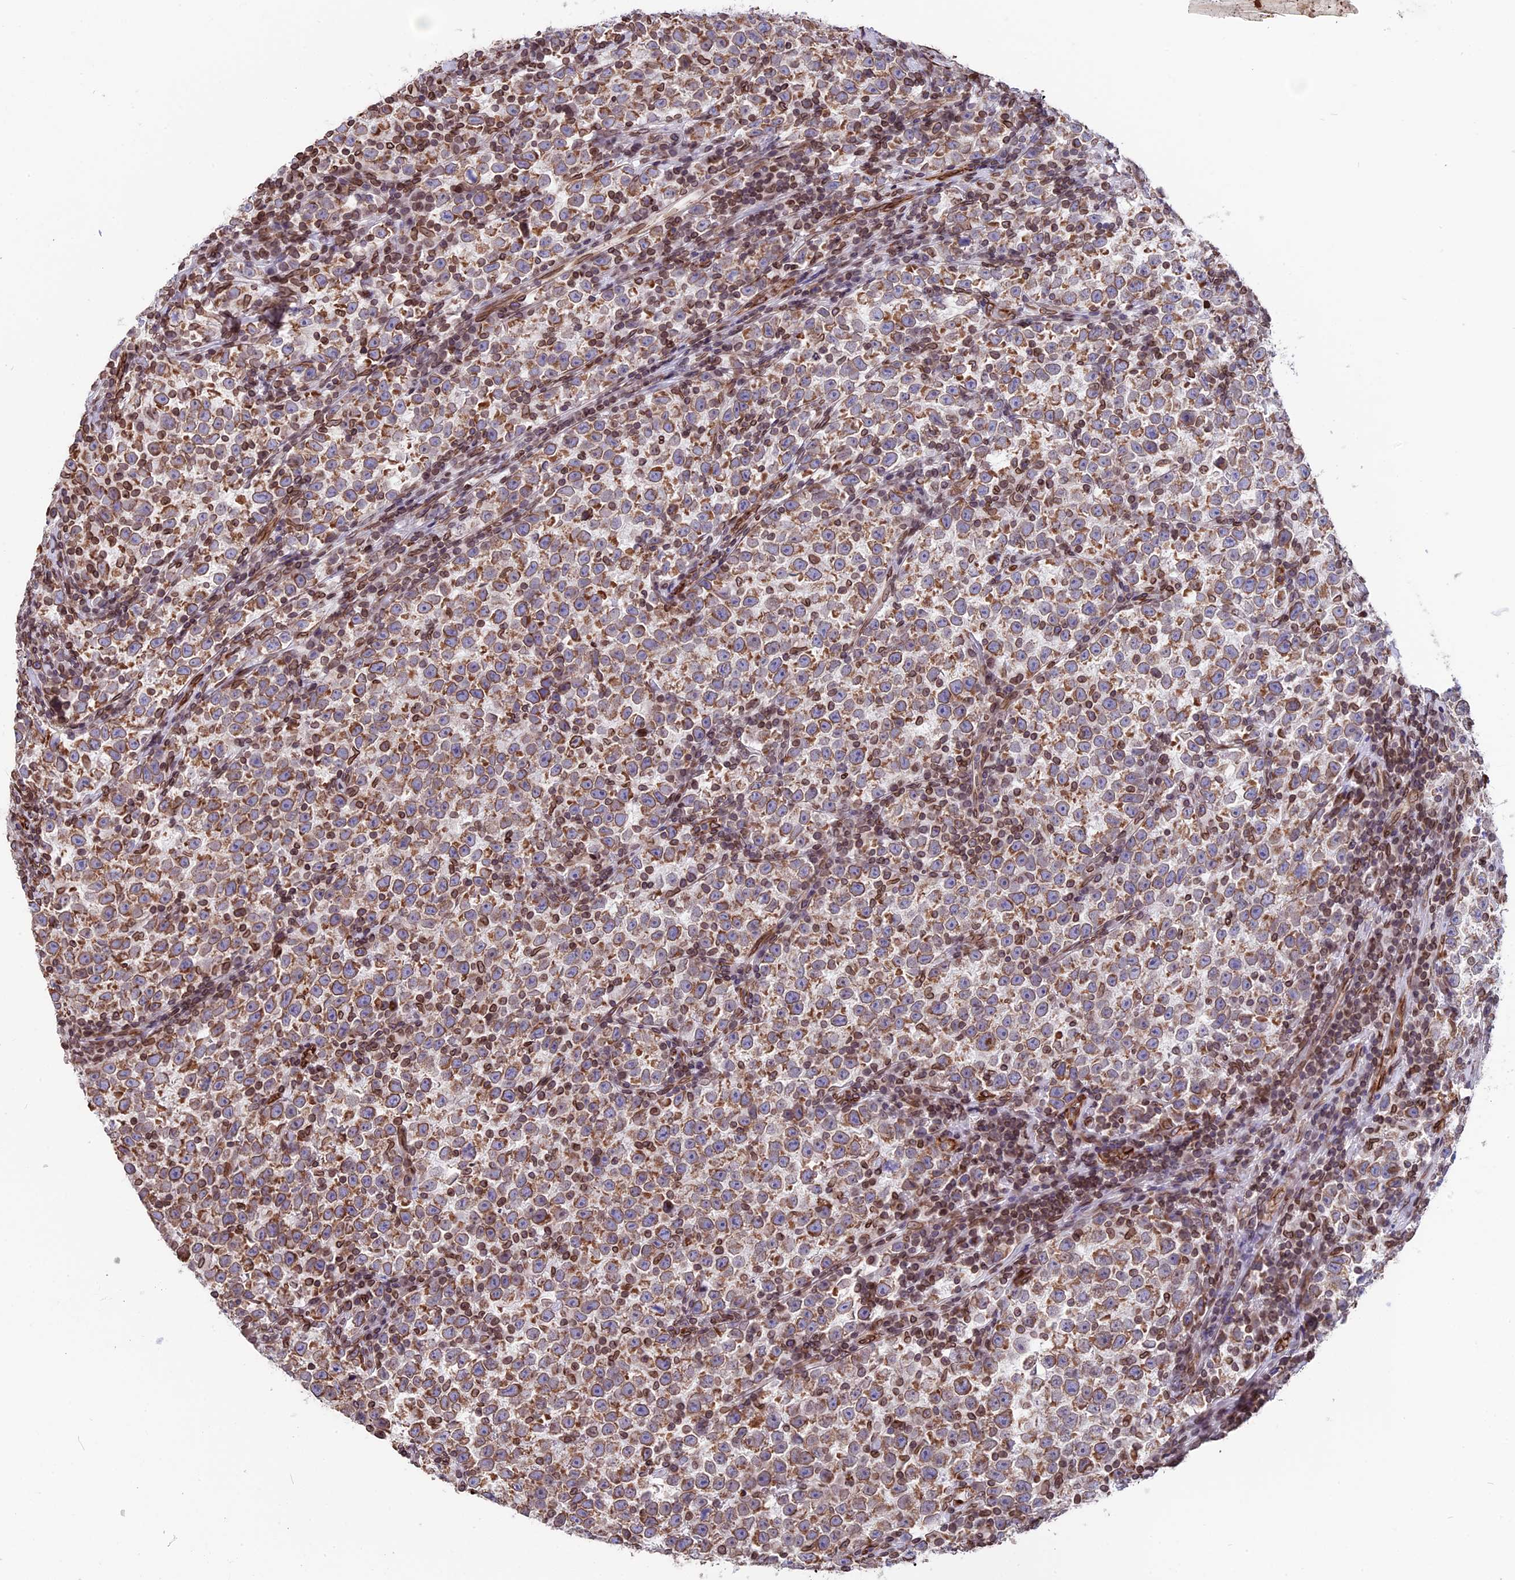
{"staining": {"intensity": "moderate", "quantity": ">75%", "location": "cytoplasmic/membranous,nuclear"}, "tissue": "testis cancer", "cell_type": "Tumor cells", "image_type": "cancer", "snomed": [{"axis": "morphology", "description": "Normal tissue, NOS"}, {"axis": "morphology", "description": "Seminoma, NOS"}, {"axis": "topography", "description": "Testis"}], "caption": "The micrograph exhibits immunohistochemical staining of seminoma (testis). There is moderate cytoplasmic/membranous and nuclear staining is present in about >75% of tumor cells.", "gene": "PTCHD4", "patient": {"sex": "male", "age": 43}}